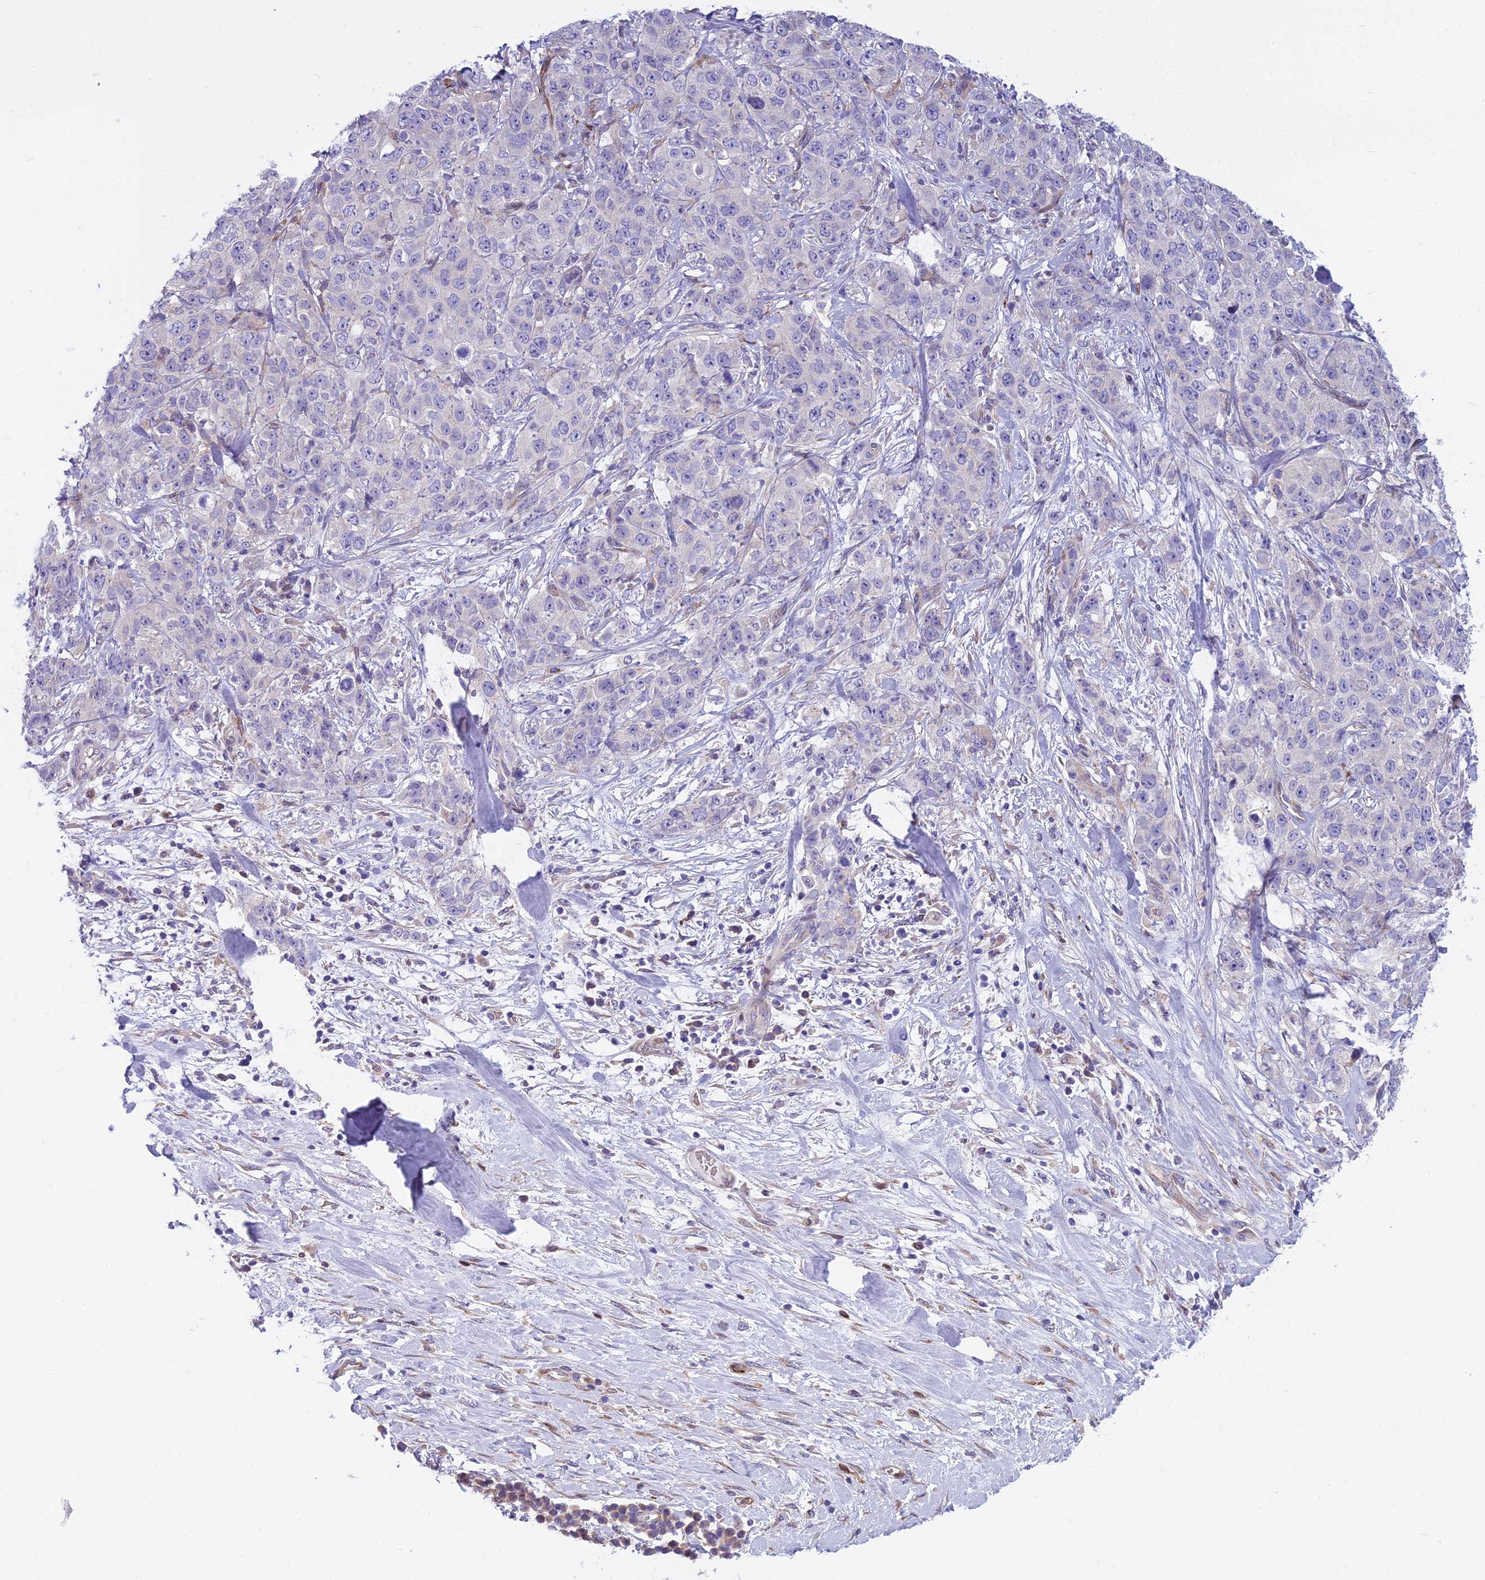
{"staining": {"intensity": "negative", "quantity": "none", "location": "none"}, "tissue": "stomach cancer", "cell_type": "Tumor cells", "image_type": "cancer", "snomed": [{"axis": "morphology", "description": "Adenocarcinoma, NOS"}, {"axis": "topography", "description": "Stomach"}], "caption": "The image shows no staining of tumor cells in stomach cancer (adenocarcinoma). (DAB immunohistochemistry (IHC) with hematoxylin counter stain).", "gene": "PCDHB14", "patient": {"sex": "male", "age": 48}}